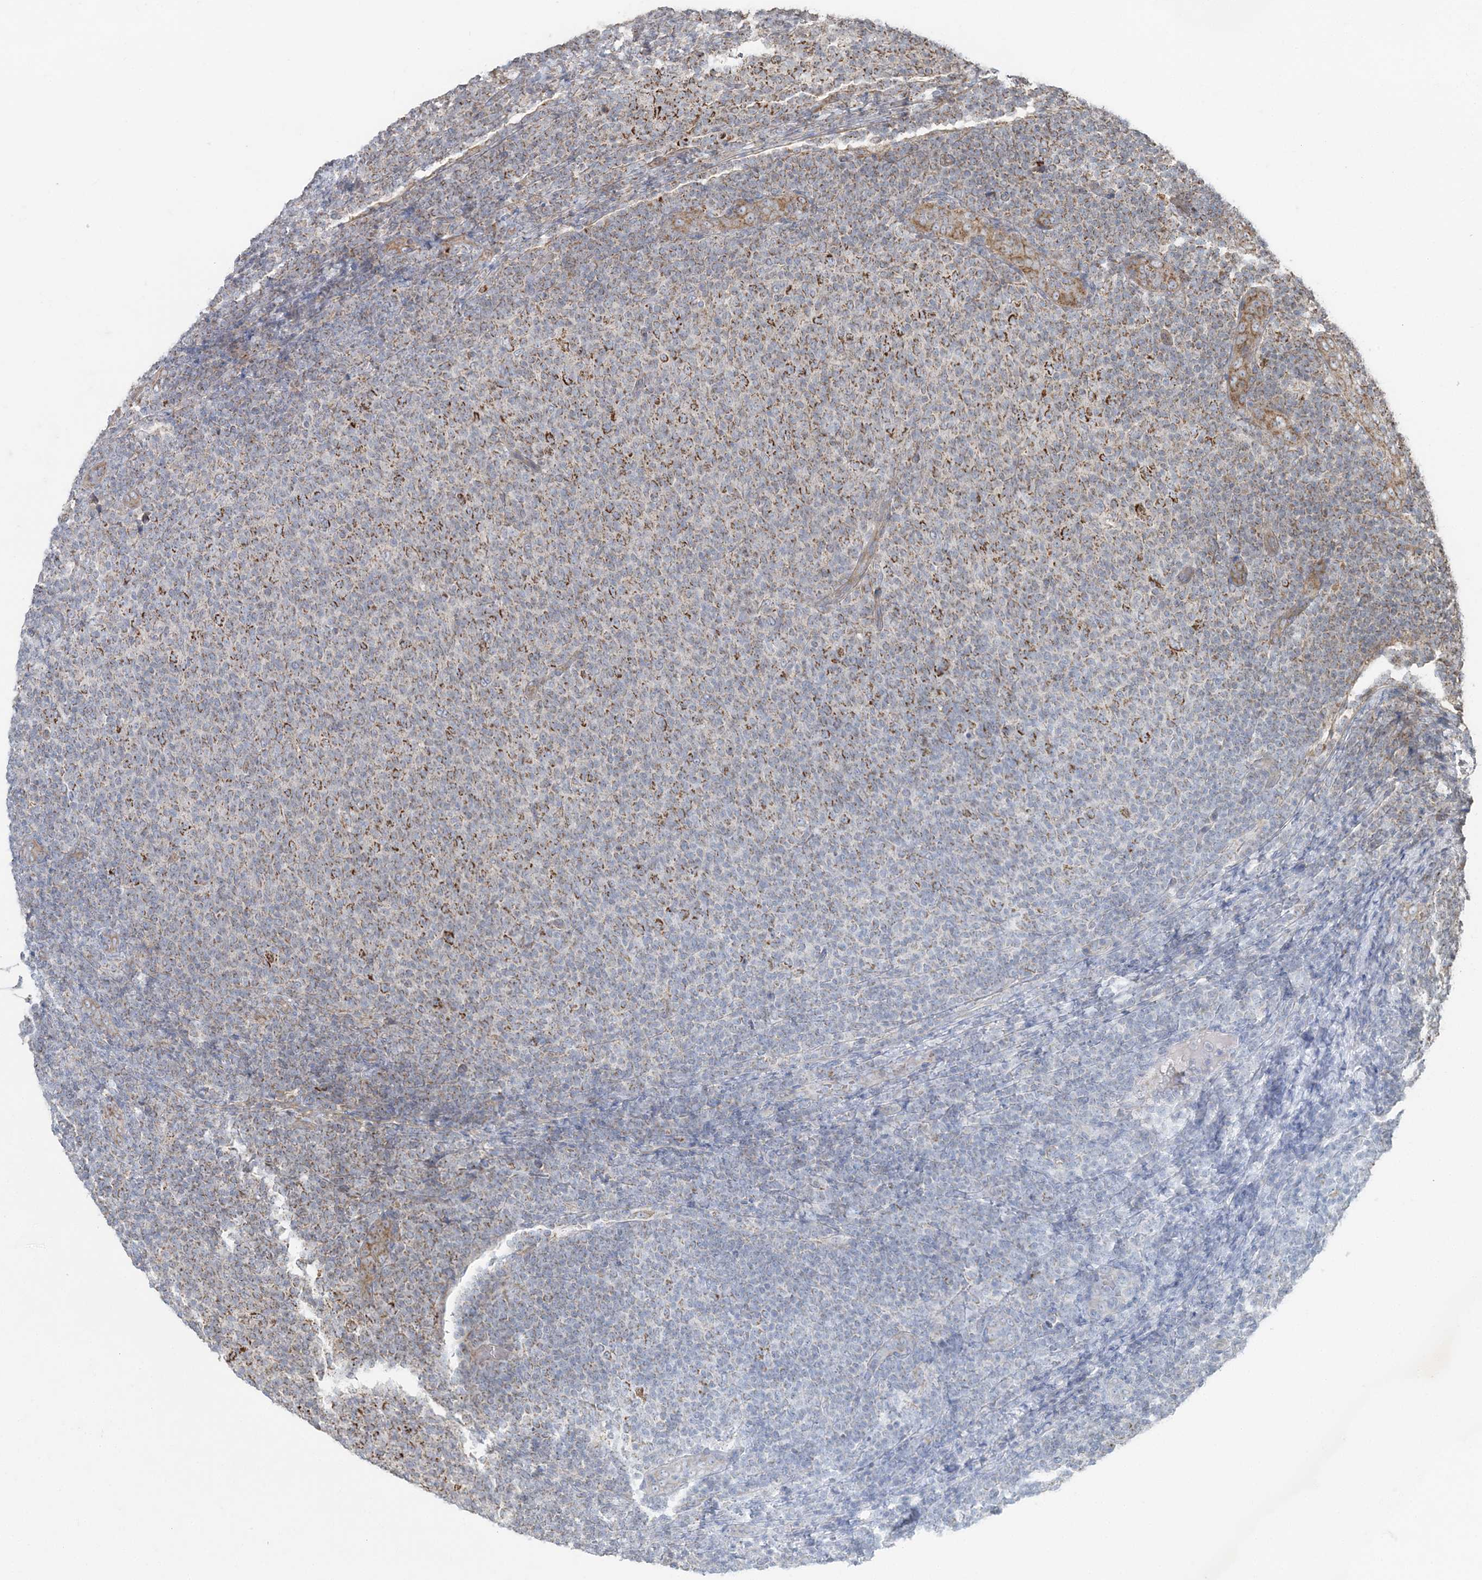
{"staining": {"intensity": "moderate", "quantity": "<25%", "location": "cytoplasmic/membranous"}, "tissue": "lymphoma", "cell_type": "Tumor cells", "image_type": "cancer", "snomed": [{"axis": "morphology", "description": "Malignant lymphoma, non-Hodgkin's type, Low grade"}, {"axis": "topography", "description": "Lymph node"}], "caption": "Immunohistochemical staining of lymphoma demonstrates low levels of moderate cytoplasmic/membranous positivity in about <25% of tumor cells.", "gene": "LRPPRC", "patient": {"sex": "male", "age": 66}}